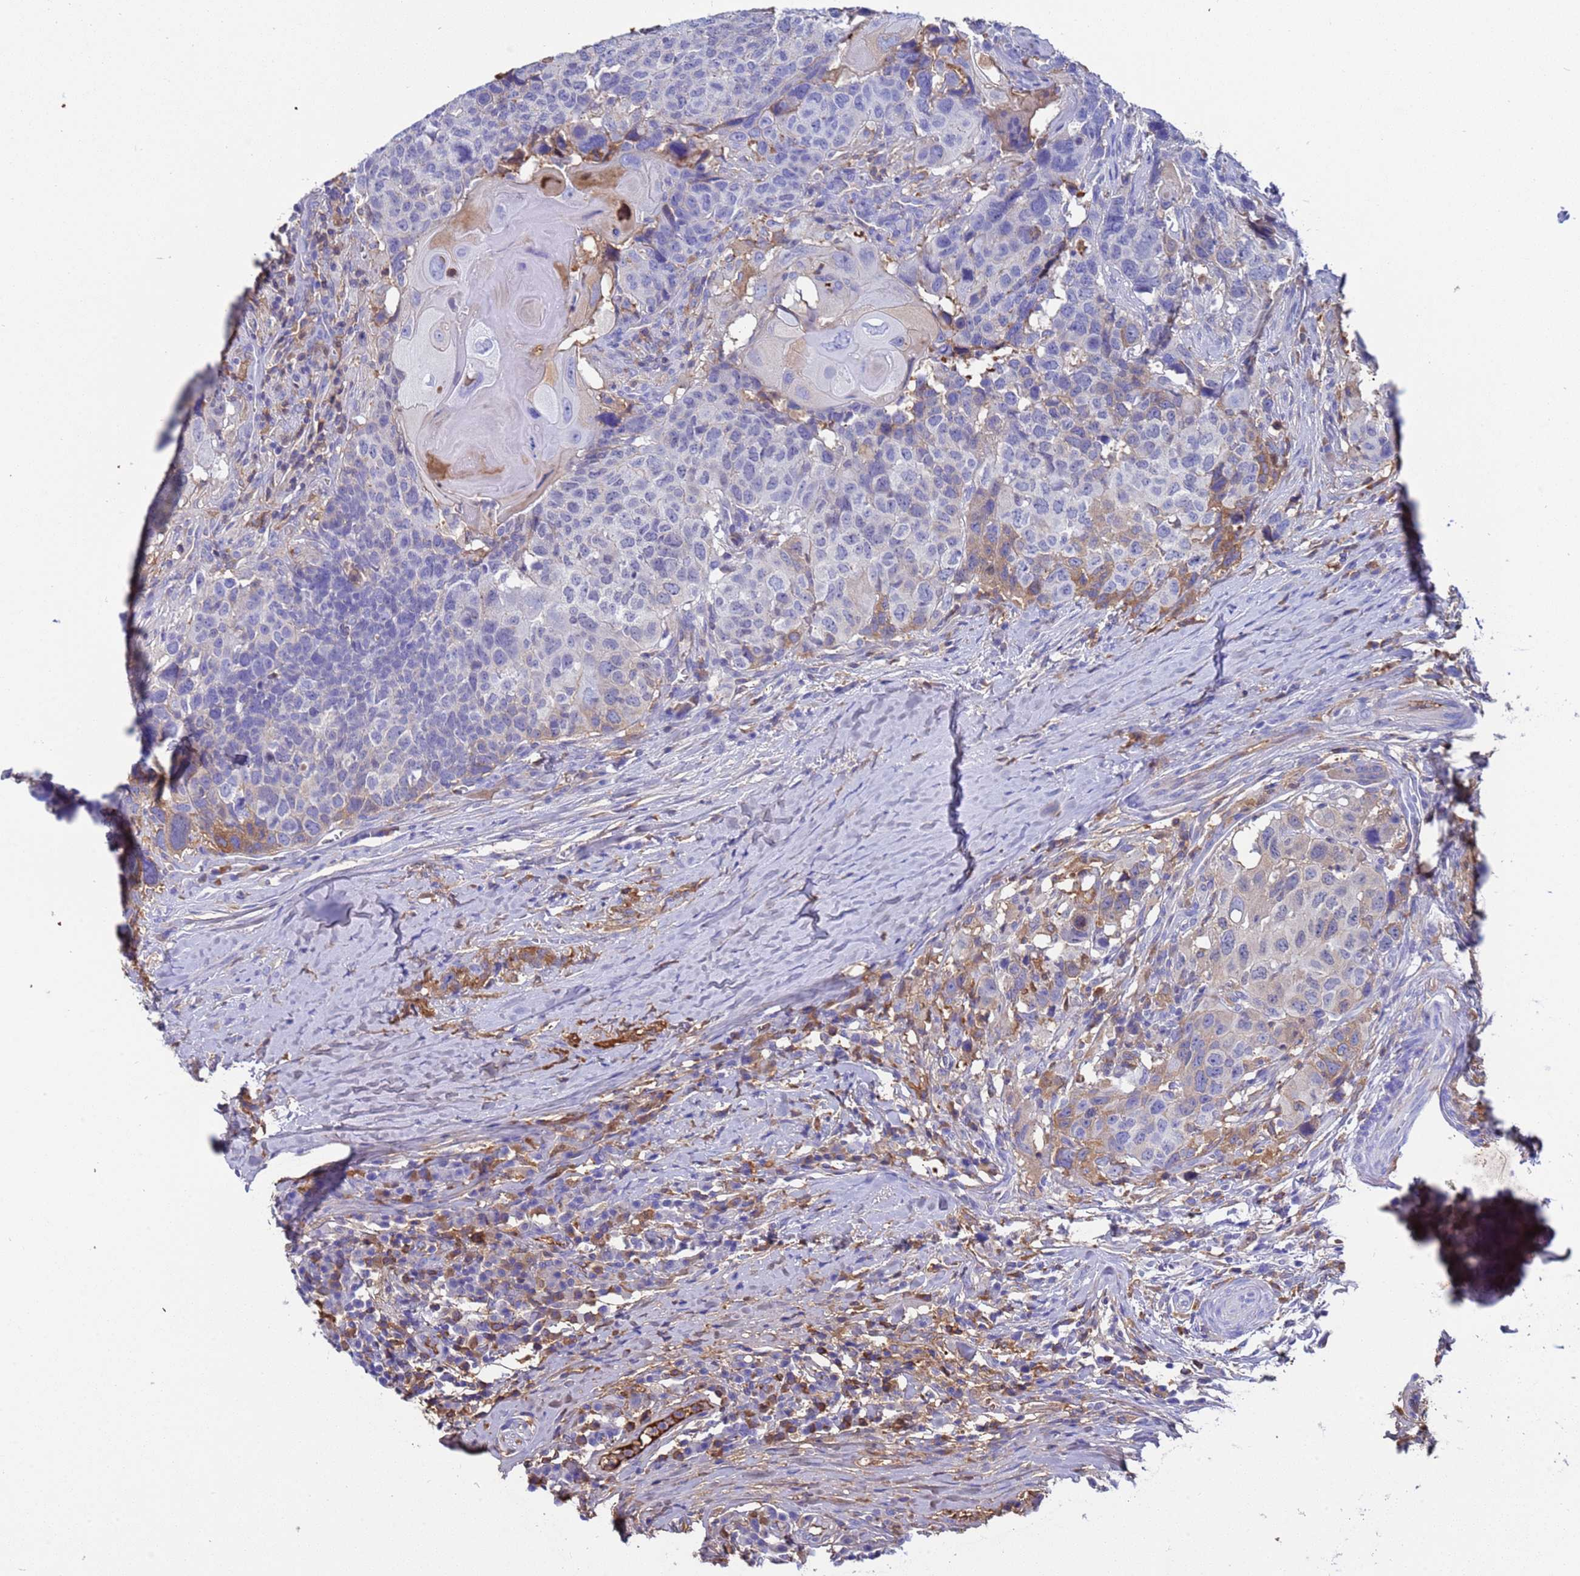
{"staining": {"intensity": "moderate", "quantity": "<25%", "location": "cytoplasmic/membranous"}, "tissue": "head and neck cancer", "cell_type": "Tumor cells", "image_type": "cancer", "snomed": [{"axis": "morphology", "description": "Normal tissue, NOS"}, {"axis": "morphology", "description": "Squamous cell carcinoma, NOS"}, {"axis": "topography", "description": "Skeletal muscle"}, {"axis": "topography", "description": "Vascular tissue"}, {"axis": "topography", "description": "Peripheral nerve tissue"}, {"axis": "topography", "description": "Head-Neck"}], "caption": "The immunohistochemical stain shows moderate cytoplasmic/membranous expression in tumor cells of head and neck squamous cell carcinoma tissue.", "gene": "H1-7", "patient": {"sex": "male", "age": 66}}